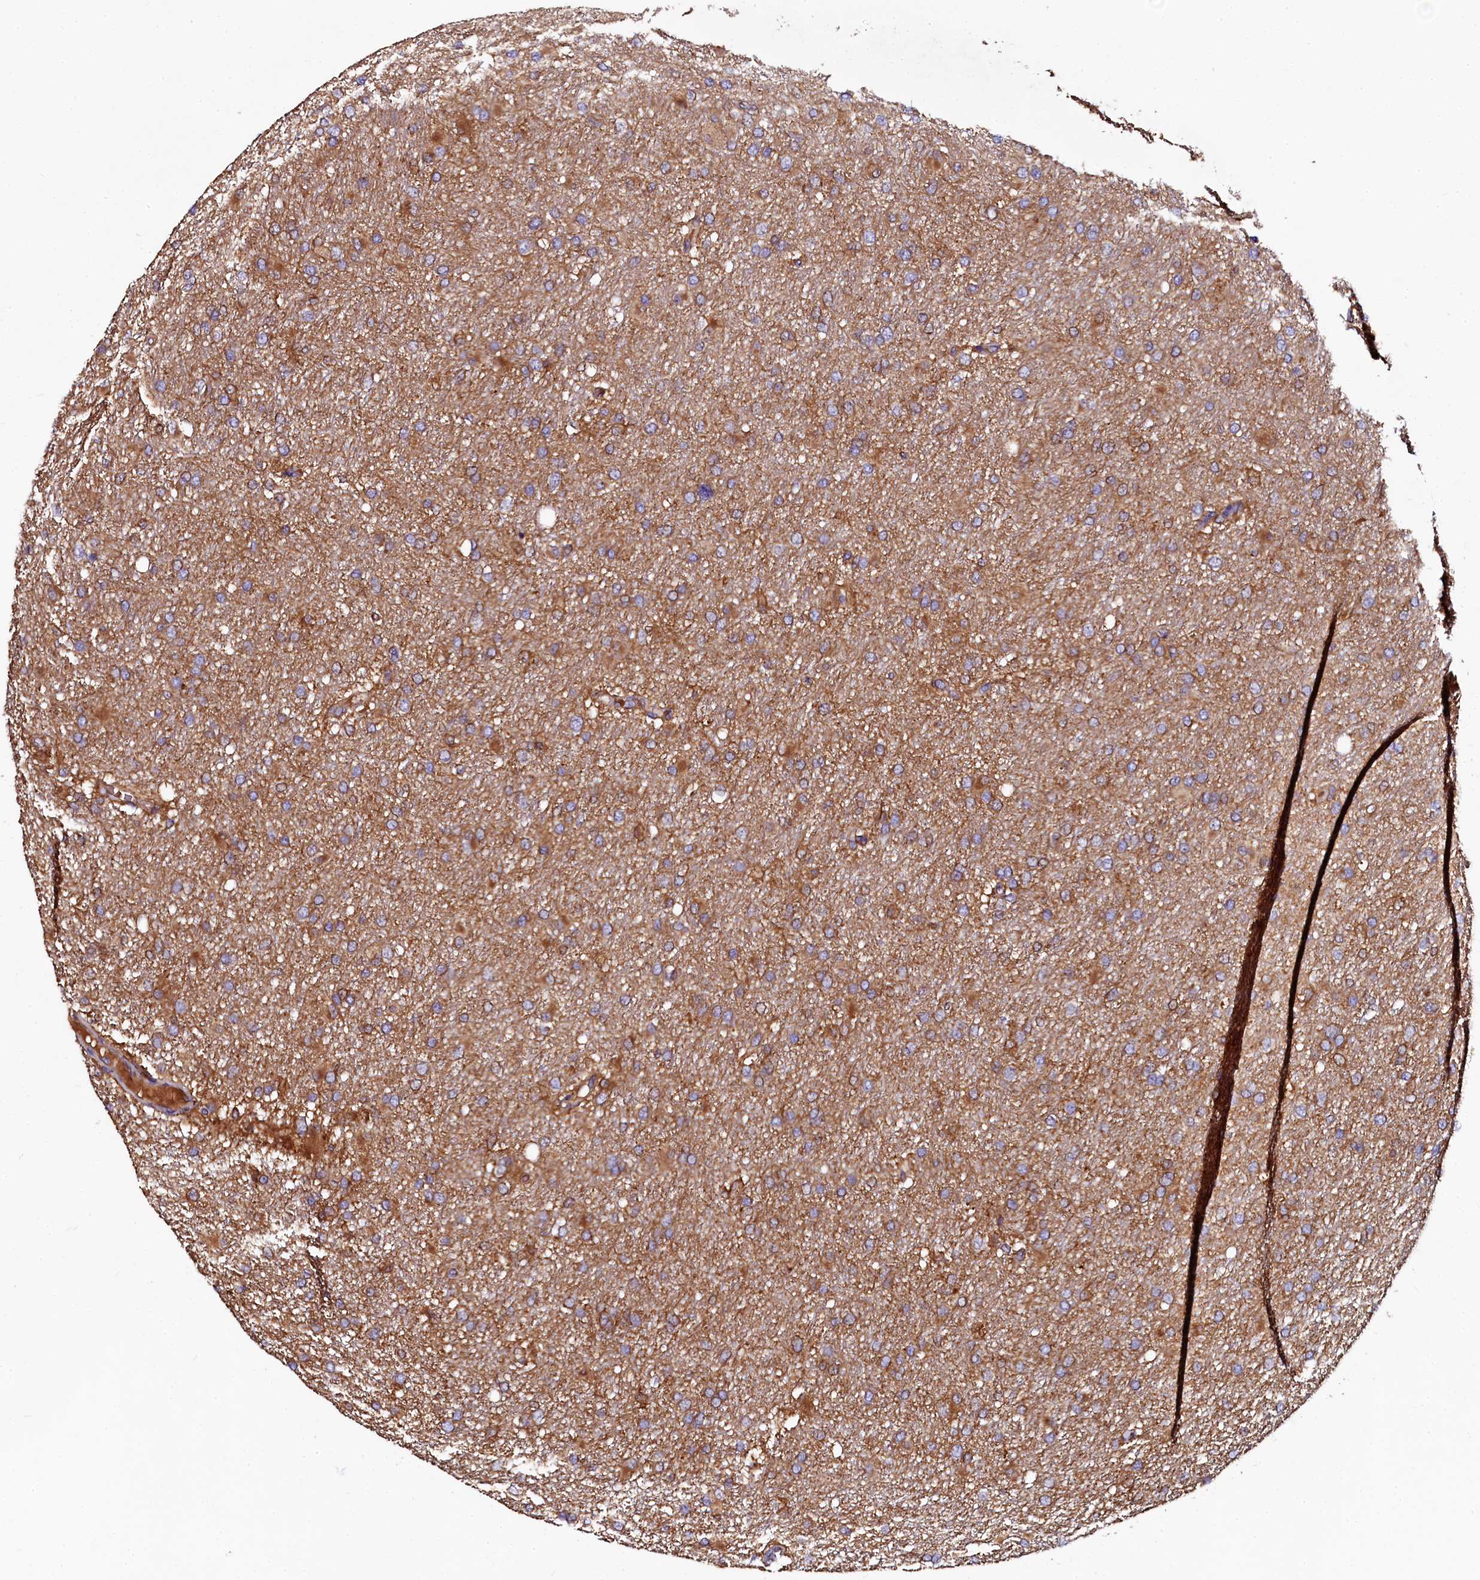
{"staining": {"intensity": "moderate", "quantity": "<25%", "location": "cytoplasmic/membranous"}, "tissue": "glioma", "cell_type": "Tumor cells", "image_type": "cancer", "snomed": [{"axis": "morphology", "description": "Glioma, malignant, High grade"}, {"axis": "topography", "description": "Cerebral cortex"}], "caption": "This is a micrograph of immunohistochemistry (IHC) staining of glioma, which shows moderate expression in the cytoplasmic/membranous of tumor cells.", "gene": "APPL2", "patient": {"sex": "female", "age": 36}}